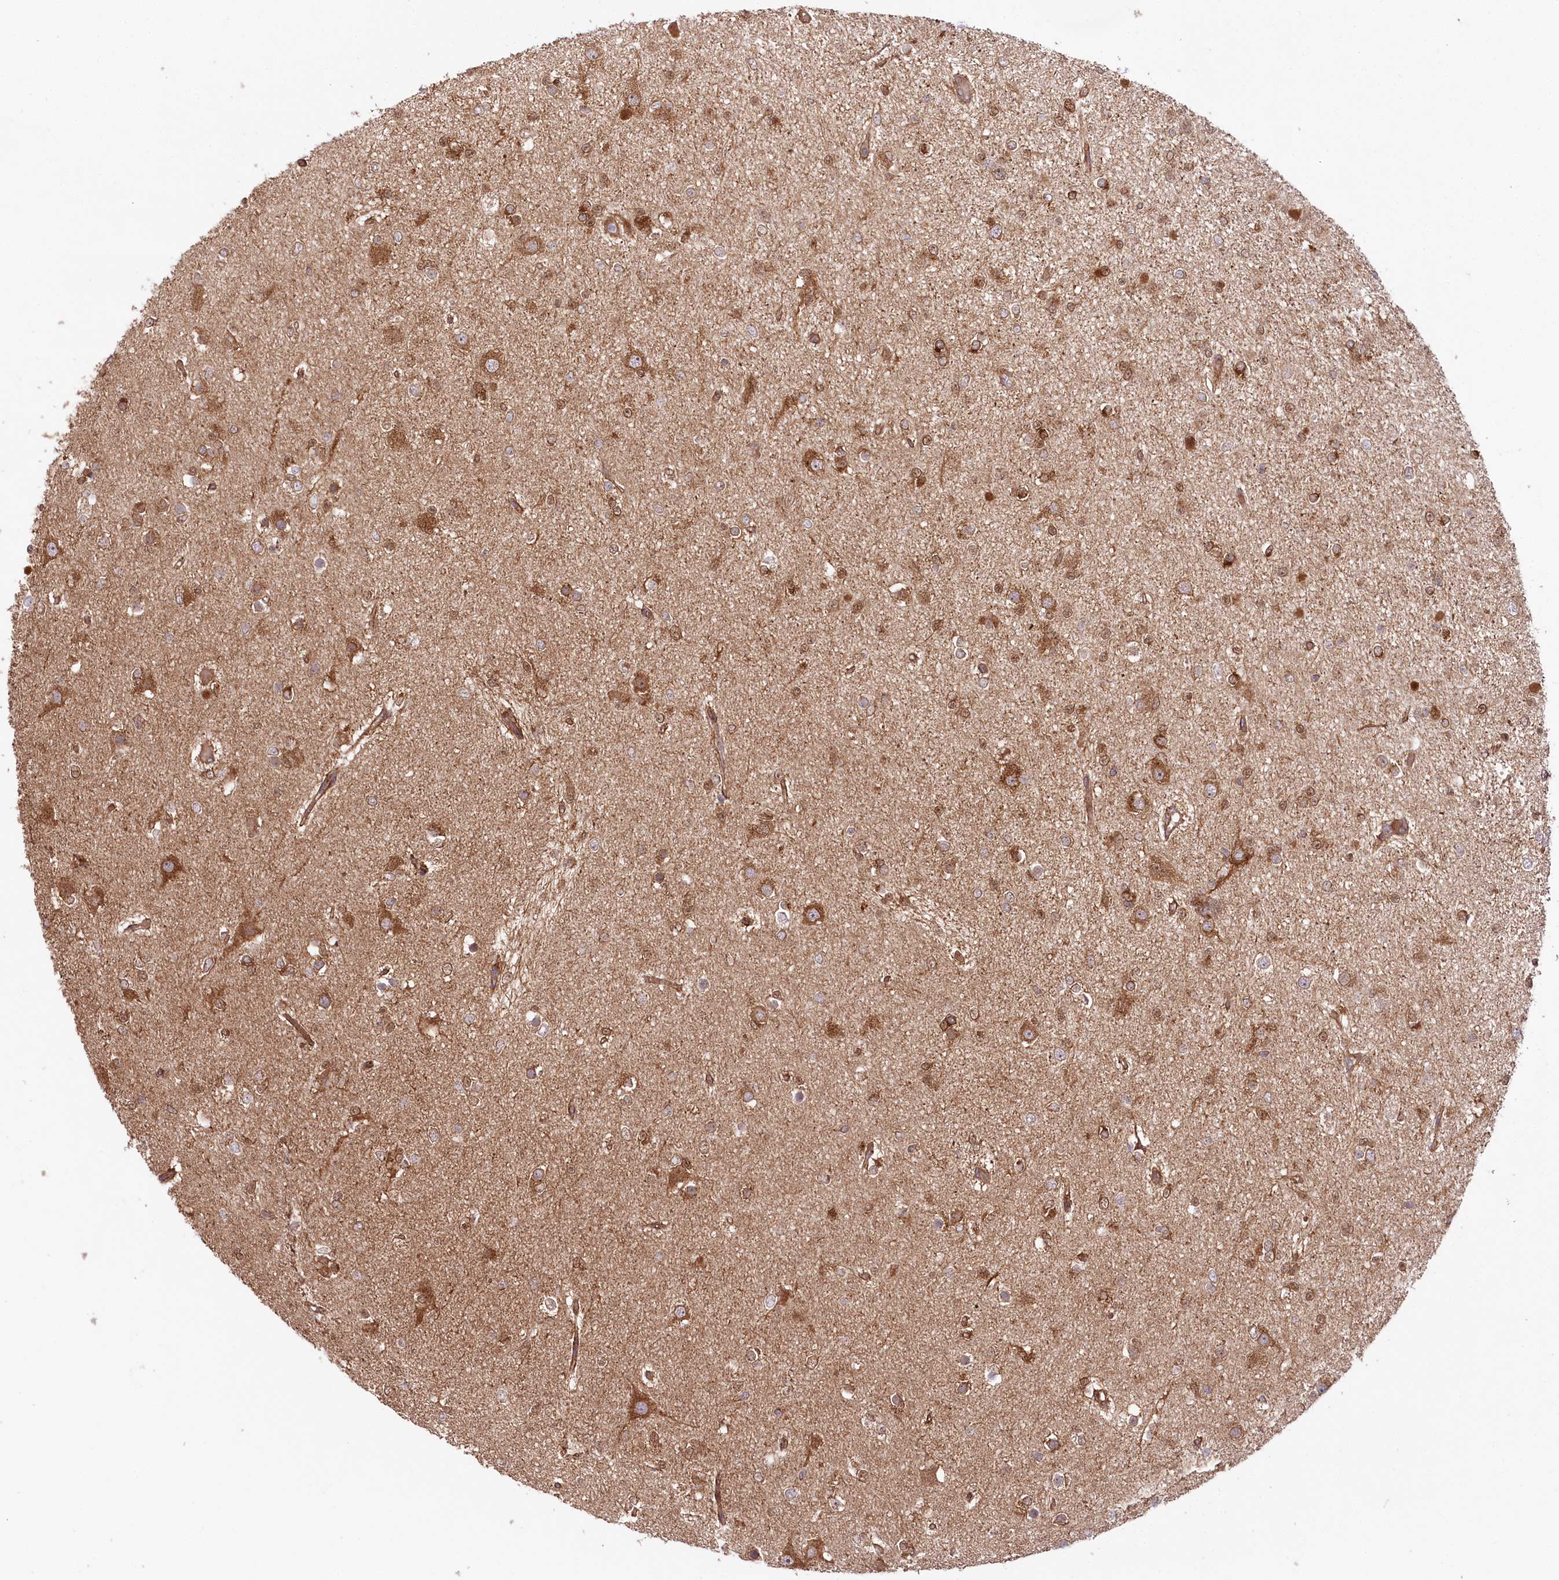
{"staining": {"intensity": "moderate", "quantity": ">75%", "location": "cytoplasmic/membranous"}, "tissue": "glioma", "cell_type": "Tumor cells", "image_type": "cancer", "snomed": [{"axis": "morphology", "description": "Glioma, malignant, Low grade"}, {"axis": "topography", "description": "Brain"}], "caption": "The immunohistochemical stain shows moderate cytoplasmic/membranous positivity in tumor cells of glioma tissue. The staining was performed using DAB to visualize the protein expression in brown, while the nuclei were stained in blue with hematoxylin (Magnification: 20x).", "gene": "CCDC91", "patient": {"sex": "female", "age": 22}}